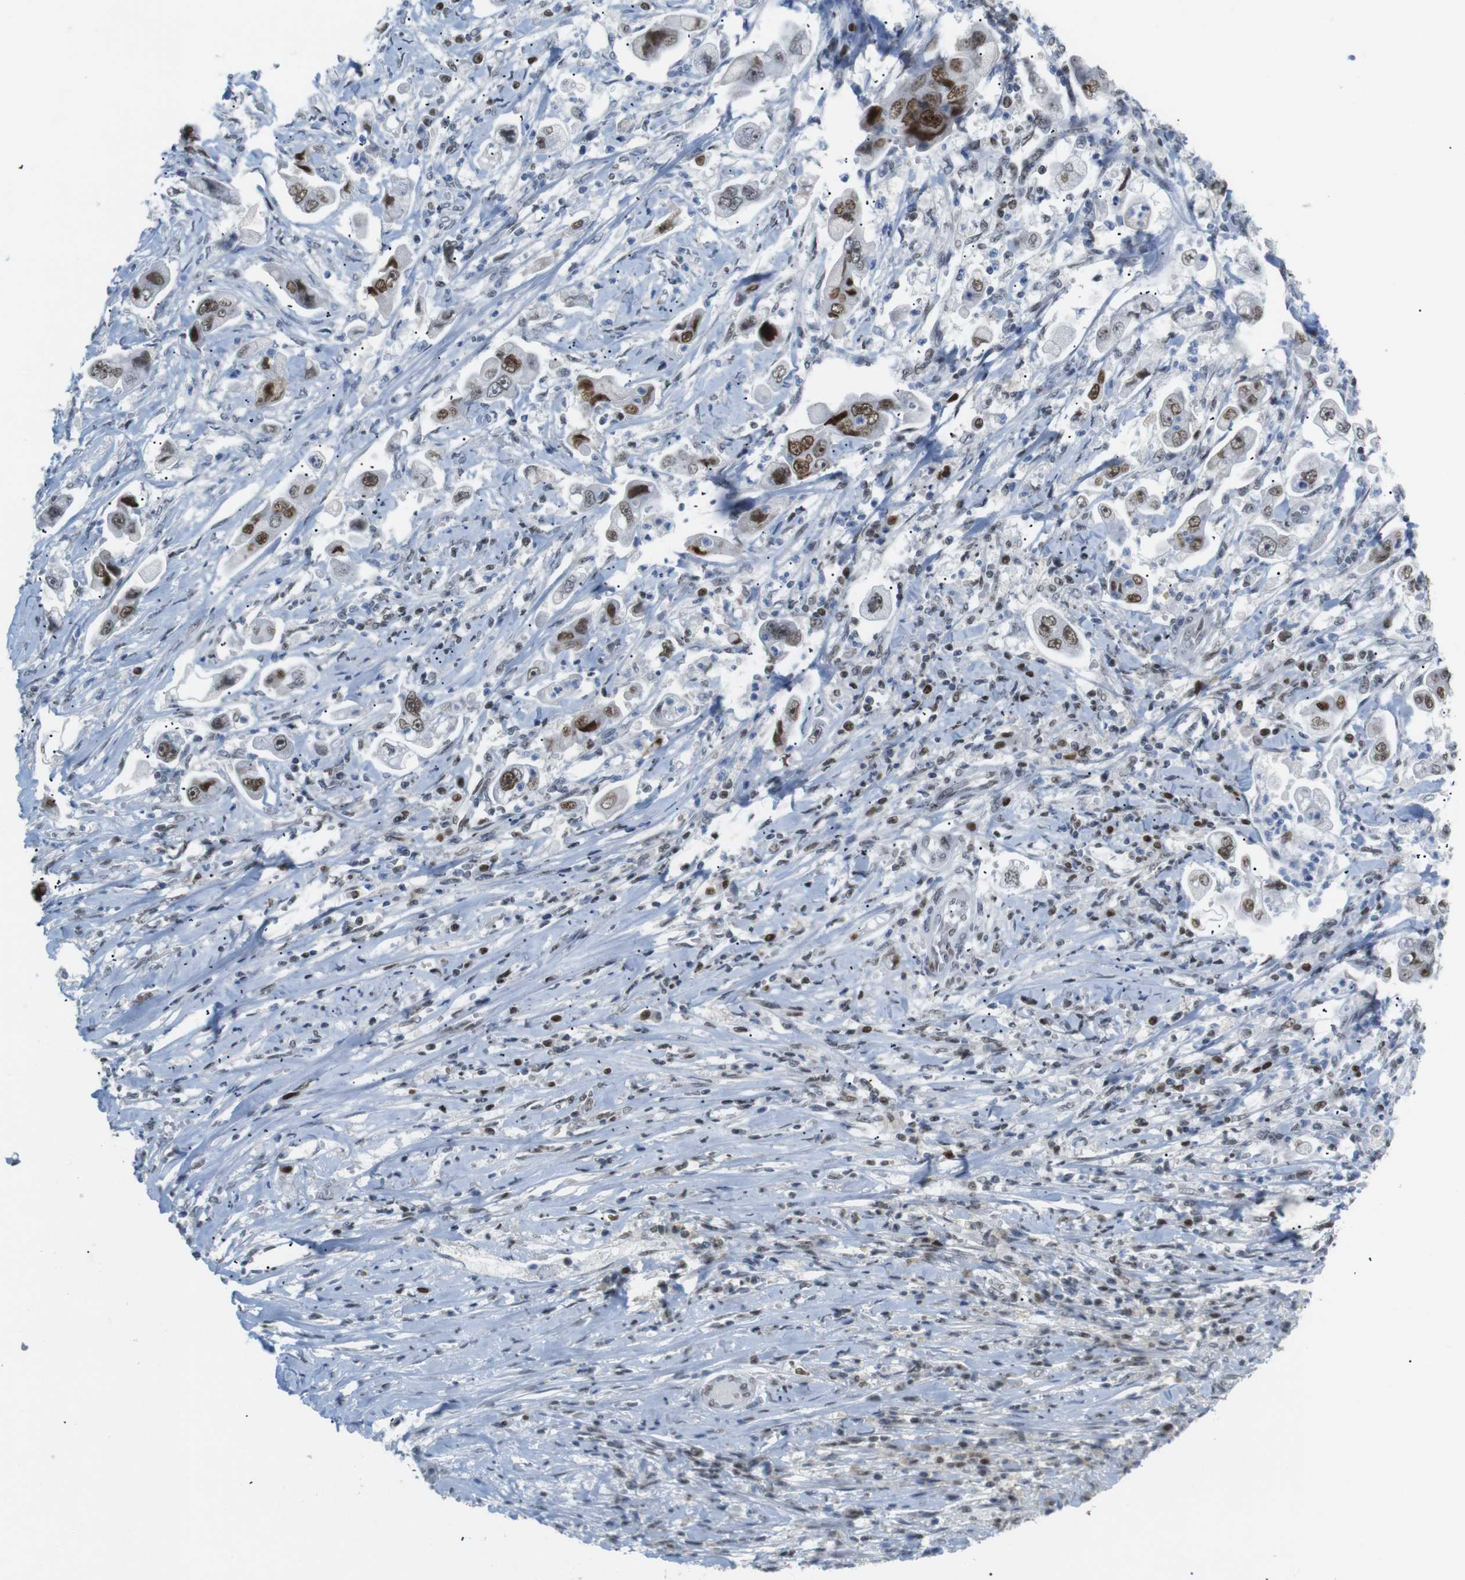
{"staining": {"intensity": "moderate", "quantity": ">75%", "location": "nuclear"}, "tissue": "stomach cancer", "cell_type": "Tumor cells", "image_type": "cancer", "snomed": [{"axis": "morphology", "description": "Adenocarcinoma, NOS"}, {"axis": "topography", "description": "Stomach"}], "caption": "Immunohistochemical staining of stomach adenocarcinoma exhibits medium levels of moderate nuclear positivity in about >75% of tumor cells. The protein of interest is shown in brown color, while the nuclei are stained blue.", "gene": "RIOX2", "patient": {"sex": "male", "age": 62}}